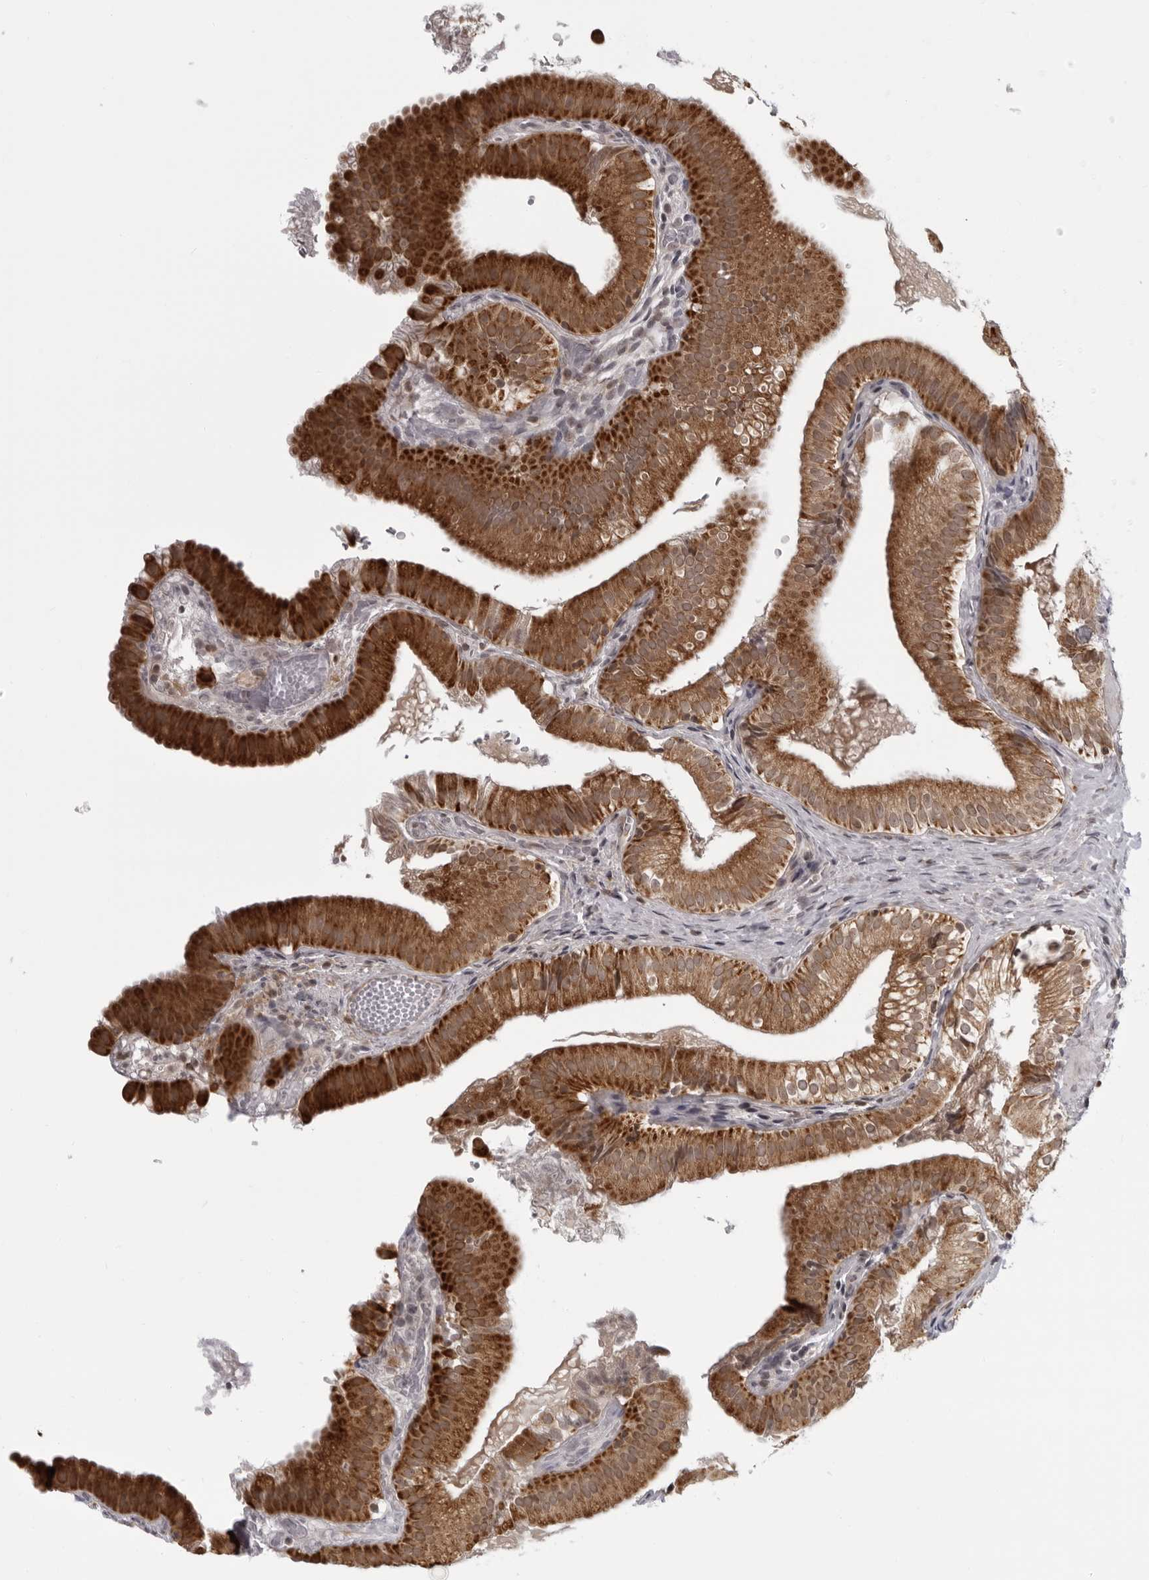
{"staining": {"intensity": "strong", "quantity": ">75%", "location": "cytoplasmic/membranous"}, "tissue": "gallbladder", "cell_type": "Glandular cells", "image_type": "normal", "snomed": [{"axis": "morphology", "description": "Normal tissue, NOS"}, {"axis": "topography", "description": "Gallbladder"}], "caption": "Immunohistochemistry micrograph of normal gallbladder: gallbladder stained using IHC demonstrates high levels of strong protein expression localized specifically in the cytoplasmic/membranous of glandular cells, appearing as a cytoplasmic/membranous brown color.", "gene": "RTCA", "patient": {"sex": "female", "age": 30}}